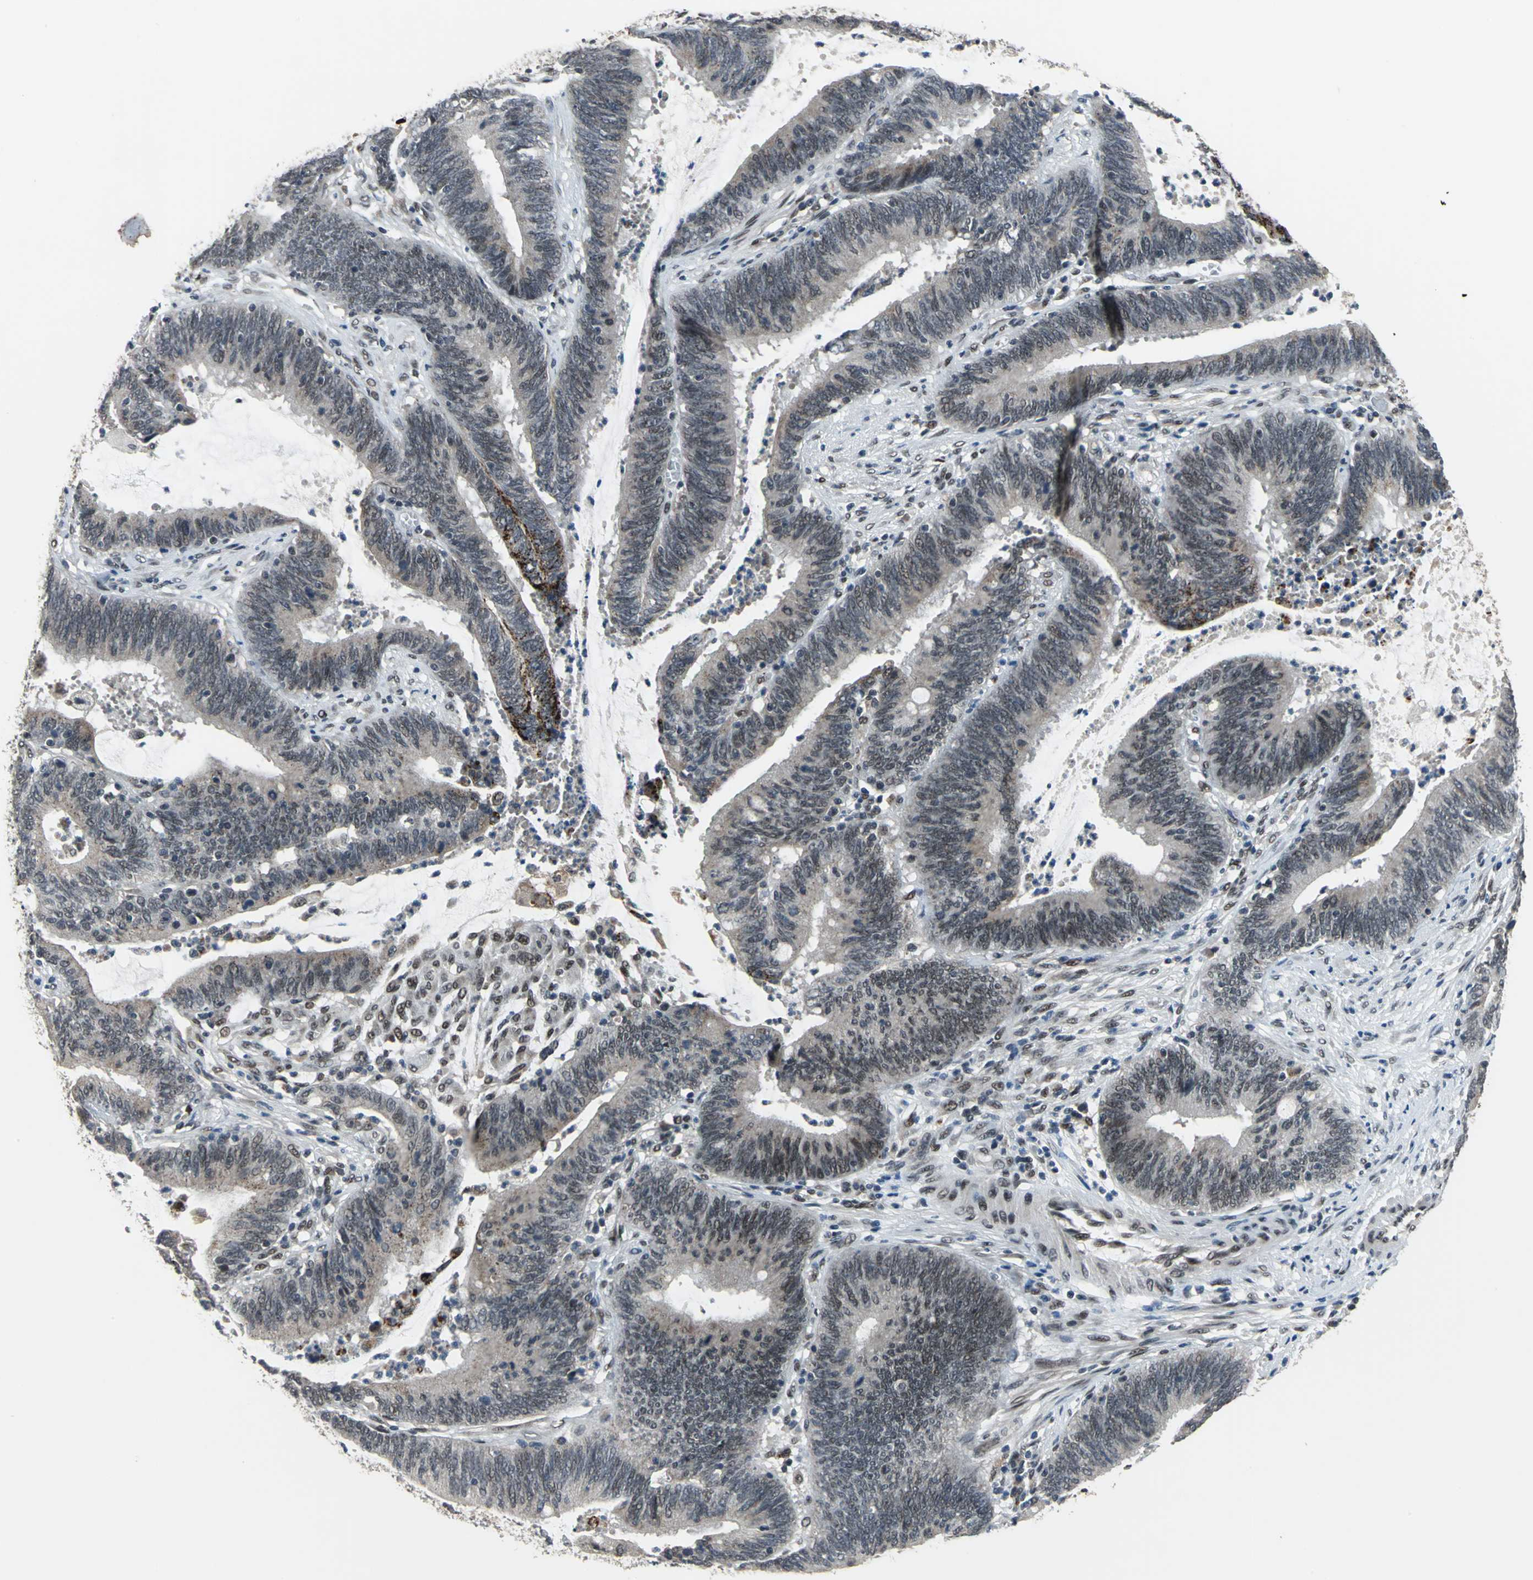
{"staining": {"intensity": "weak", "quantity": "<25%", "location": "cytoplasmic/membranous,nuclear"}, "tissue": "colorectal cancer", "cell_type": "Tumor cells", "image_type": "cancer", "snomed": [{"axis": "morphology", "description": "Adenocarcinoma, NOS"}, {"axis": "topography", "description": "Rectum"}], "caption": "IHC micrograph of neoplastic tissue: colorectal adenocarcinoma stained with DAB reveals no significant protein expression in tumor cells. (IHC, brightfield microscopy, high magnification).", "gene": "ELF2", "patient": {"sex": "female", "age": 66}}